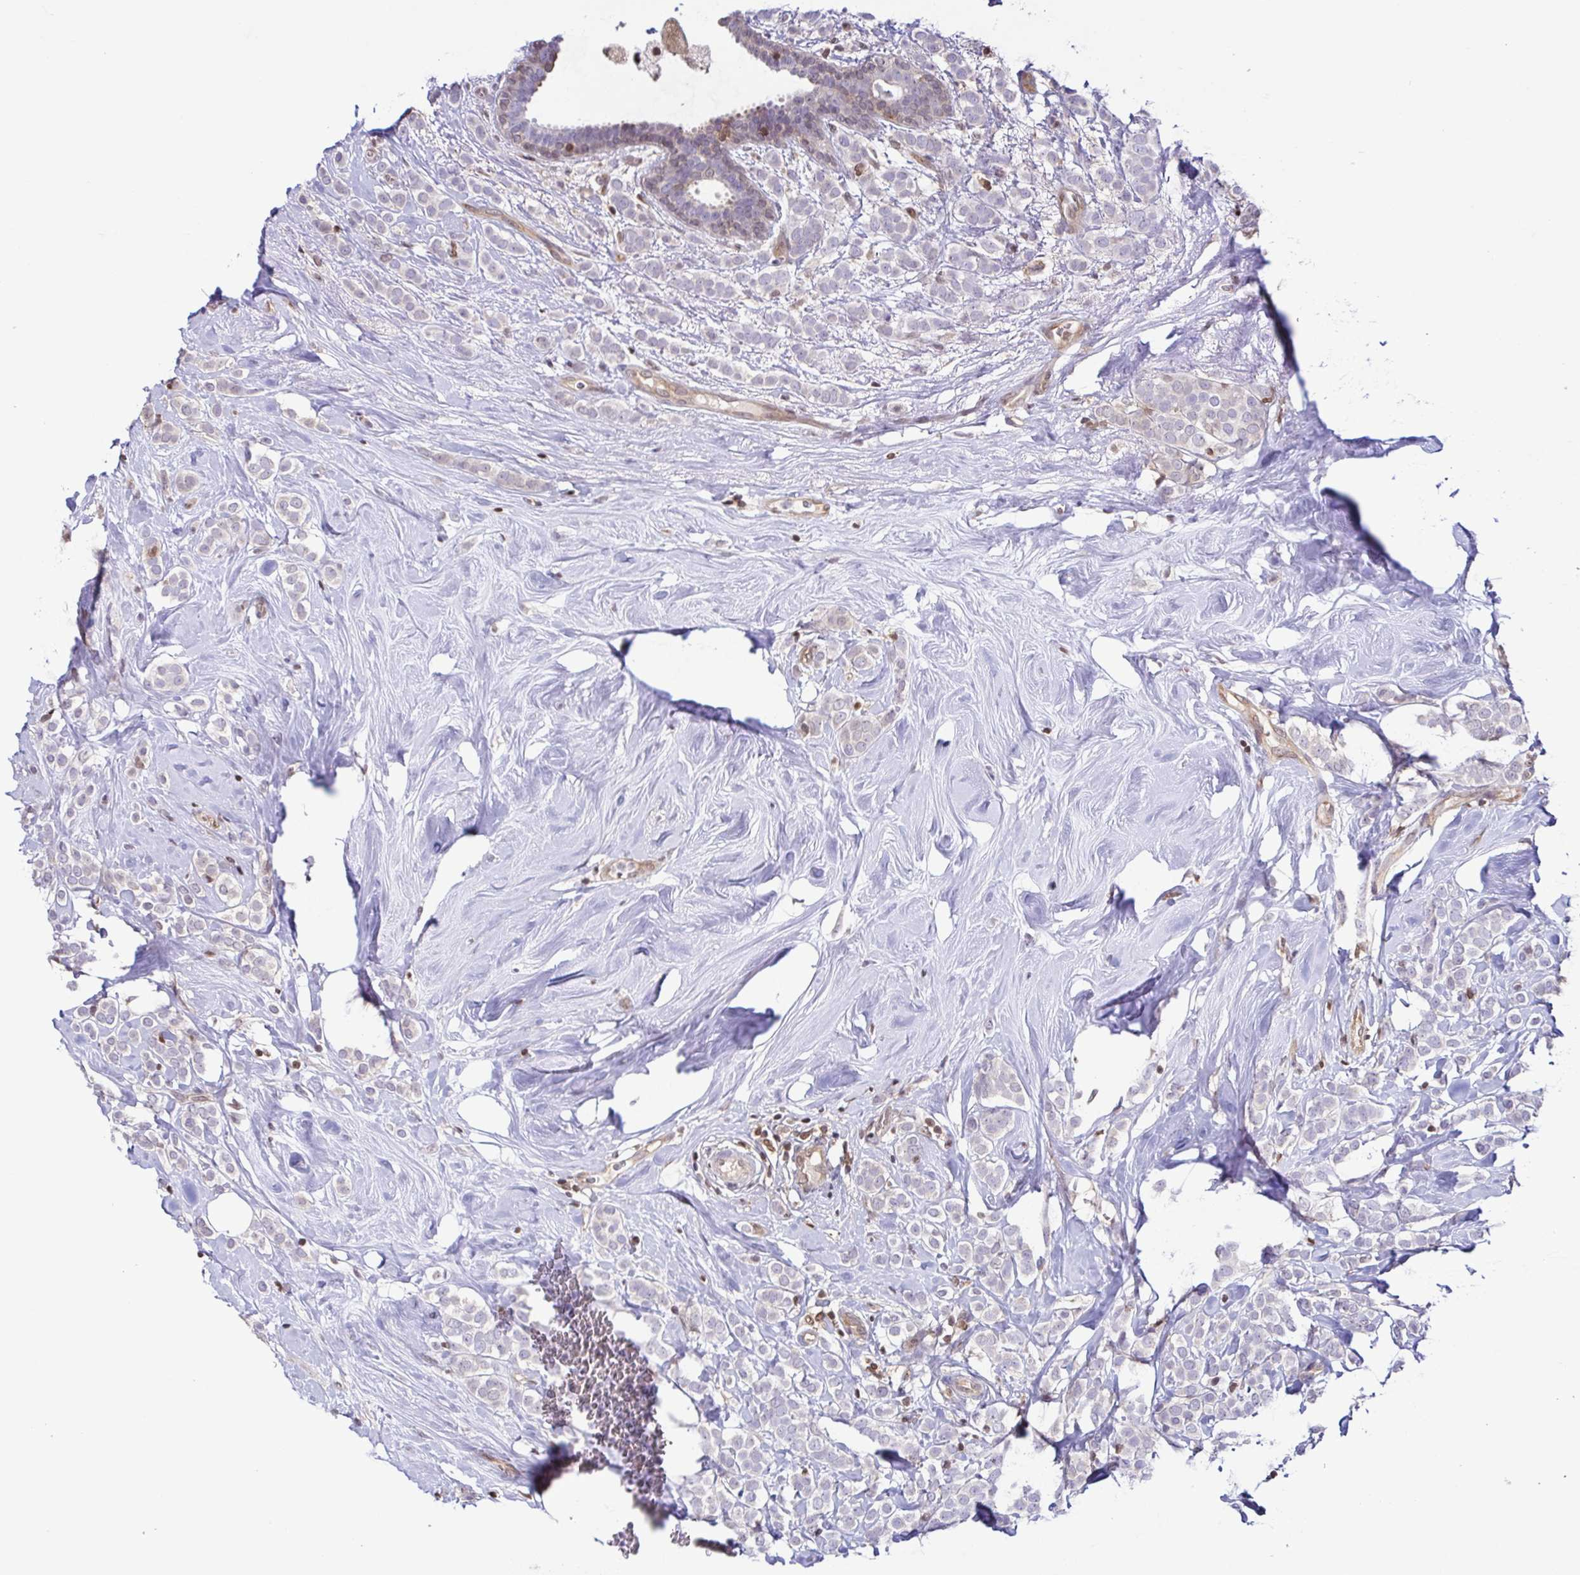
{"staining": {"intensity": "negative", "quantity": "none", "location": "none"}, "tissue": "breast cancer", "cell_type": "Tumor cells", "image_type": "cancer", "snomed": [{"axis": "morphology", "description": "Lobular carcinoma"}, {"axis": "topography", "description": "Breast"}], "caption": "Breast lobular carcinoma stained for a protein using immunohistochemistry shows no expression tumor cells.", "gene": "PSMB9", "patient": {"sex": "female", "age": 49}}